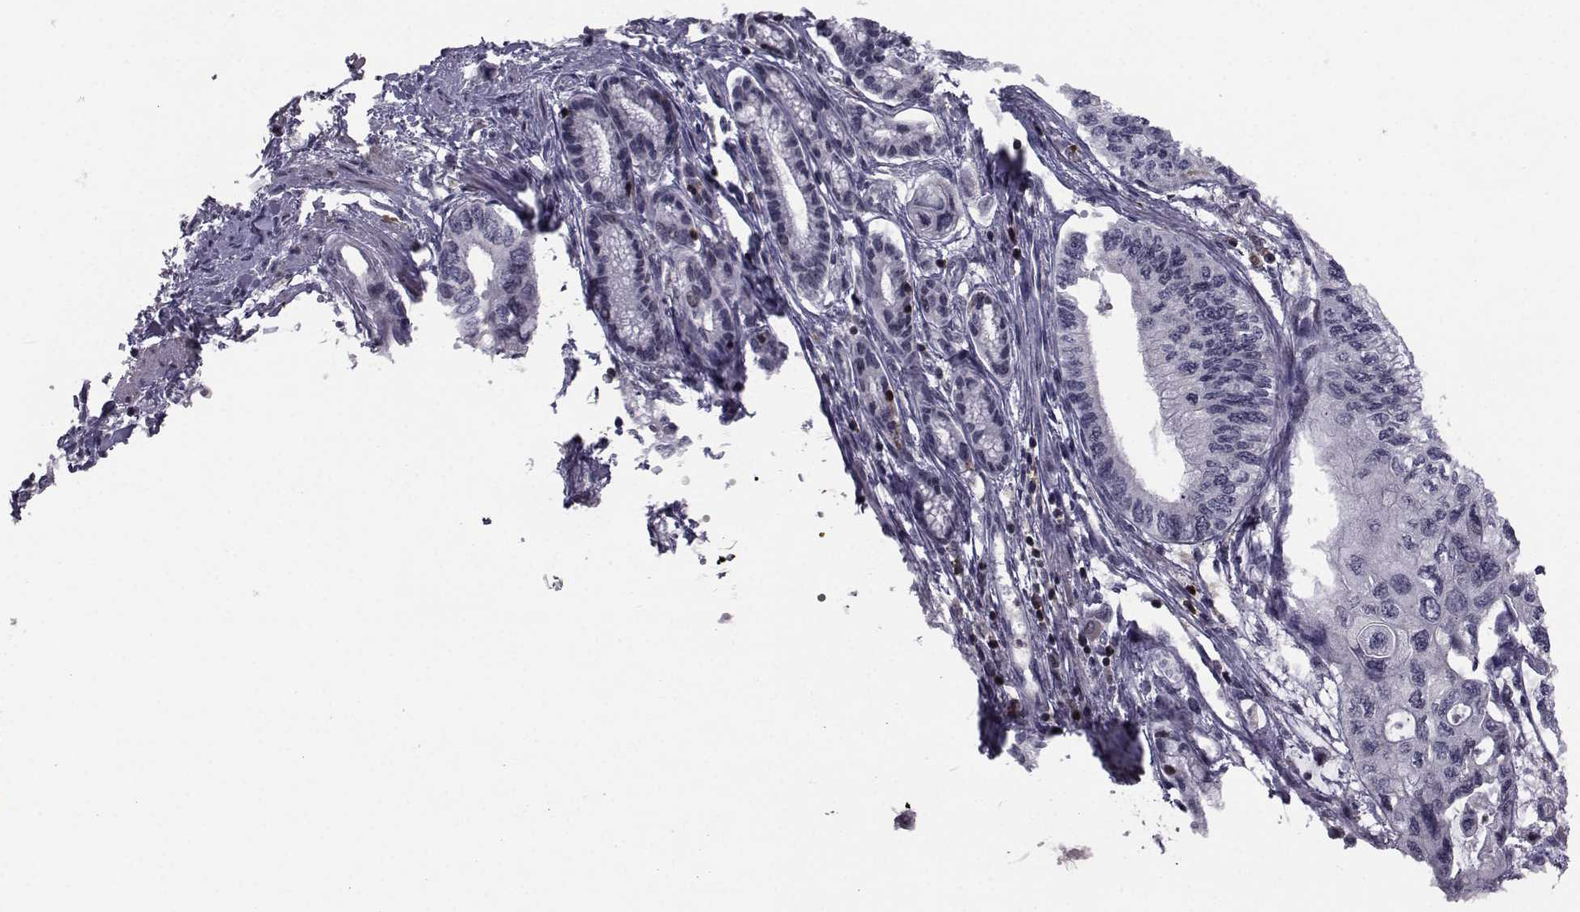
{"staining": {"intensity": "negative", "quantity": "none", "location": "none"}, "tissue": "pancreatic cancer", "cell_type": "Tumor cells", "image_type": "cancer", "snomed": [{"axis": "morphology", "description": "Adenocarcinoma, NOS"}, {"axis": "topography", "description": "Pancreas"}], "caption": "There is no significant expression in tumor cells of adenocarcinoma (pancreatic).", "gene": "PCP4L1", "patient": {"sex": "female", "age": 76}}